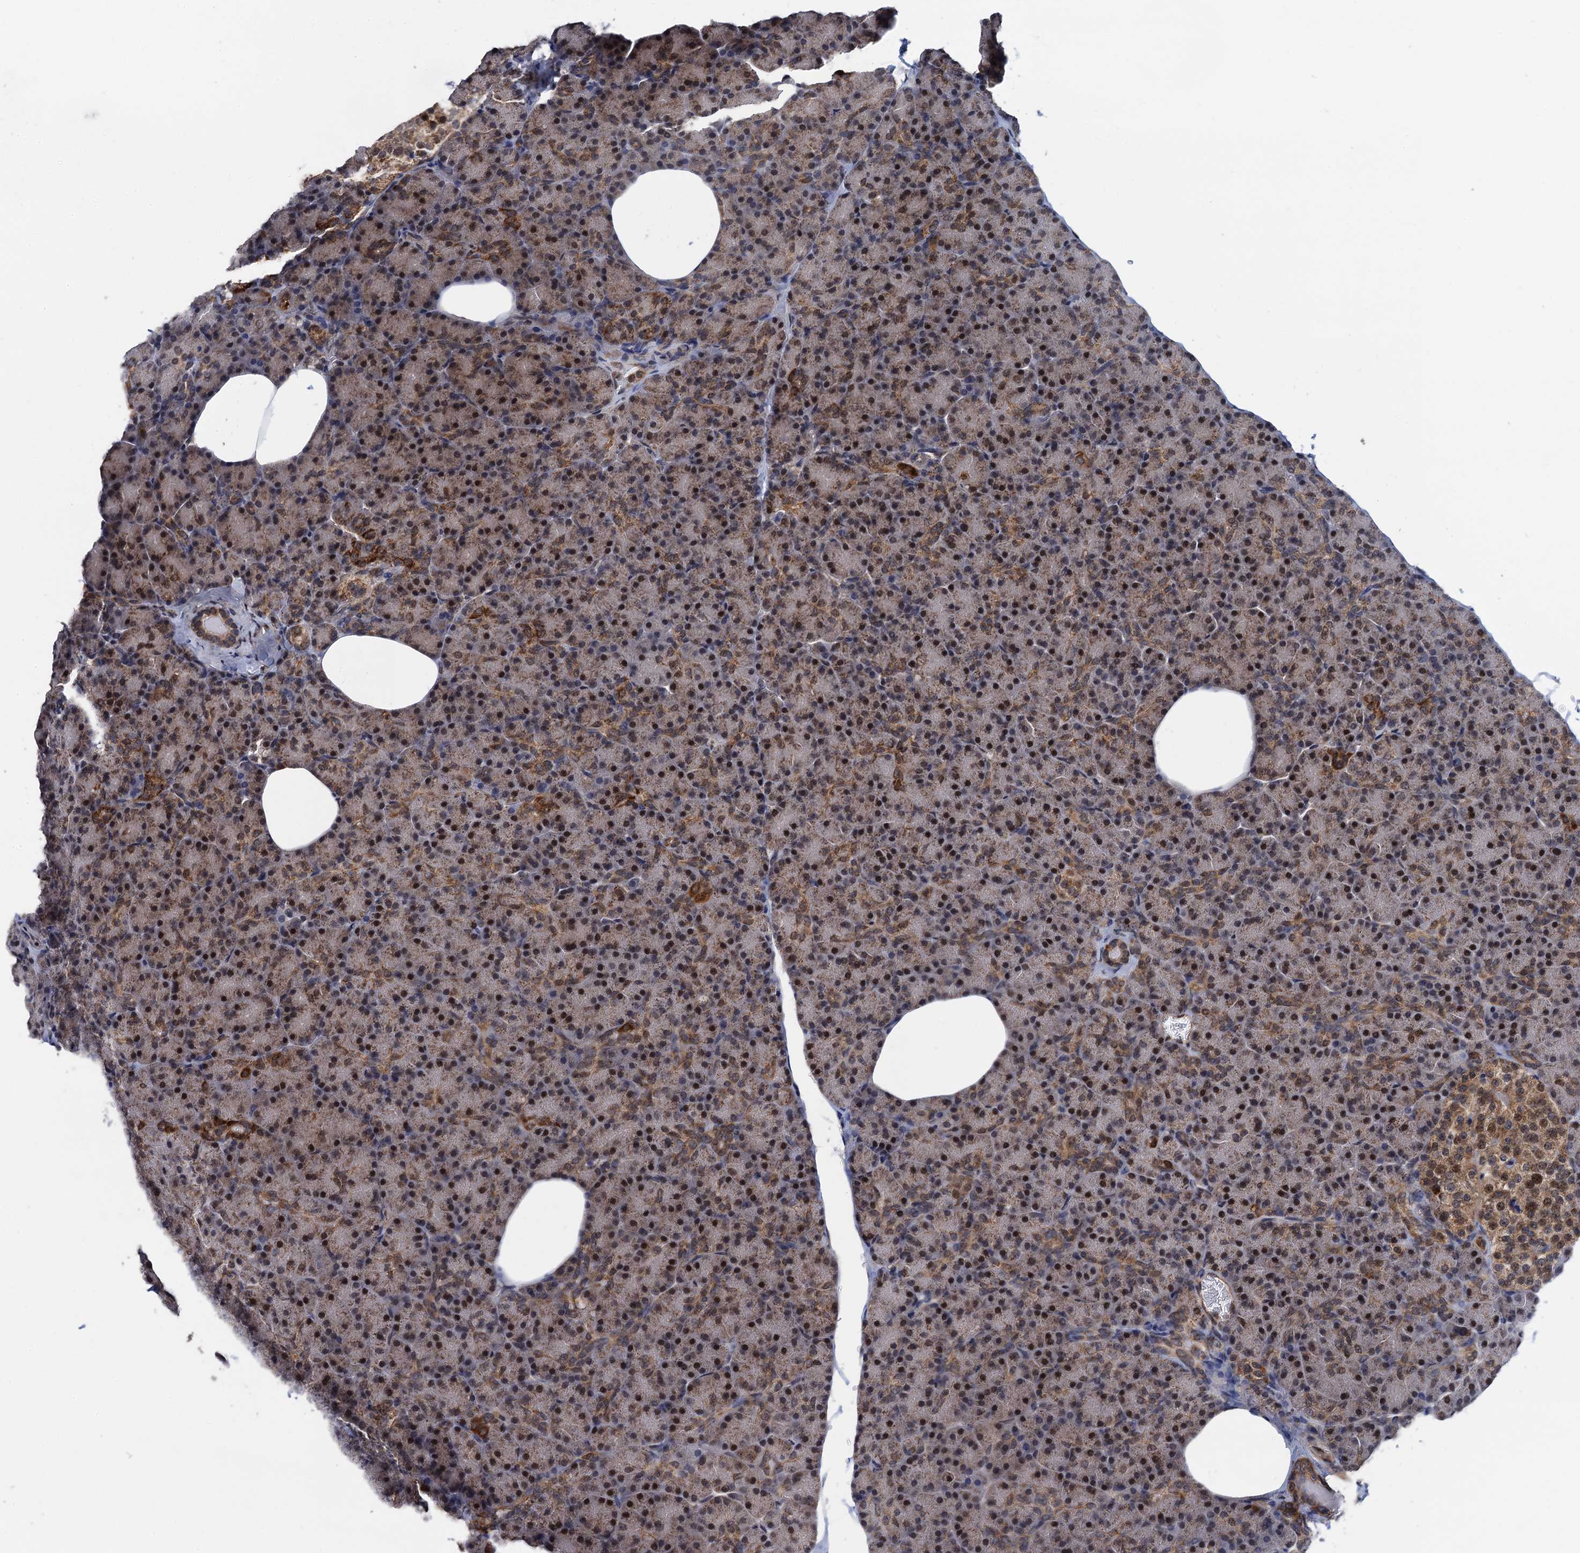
{"staining": {"intensity": "moderate", "quantity": ">75%", "location": "cytoplasmic/membranous,nuclear"}, "tissue": "pancreas", "cell_type": "Exocrine glandular cells", "image_type": "normal", "snomed": [{"axis": "morphology", "description": "Normal tissue, NOS"}, {"axis": "topography", "description": "Pancreas"}], "caption": "Immunohistochemistry (DAB) staining of unremarkable pancreas shows moderate cytoplasmic/membranous,nuclear protein positivity in about >75% of exocrine glandular cells.", "gene": "PTCD3", "patient": {"sex": "female", "age": 43}}